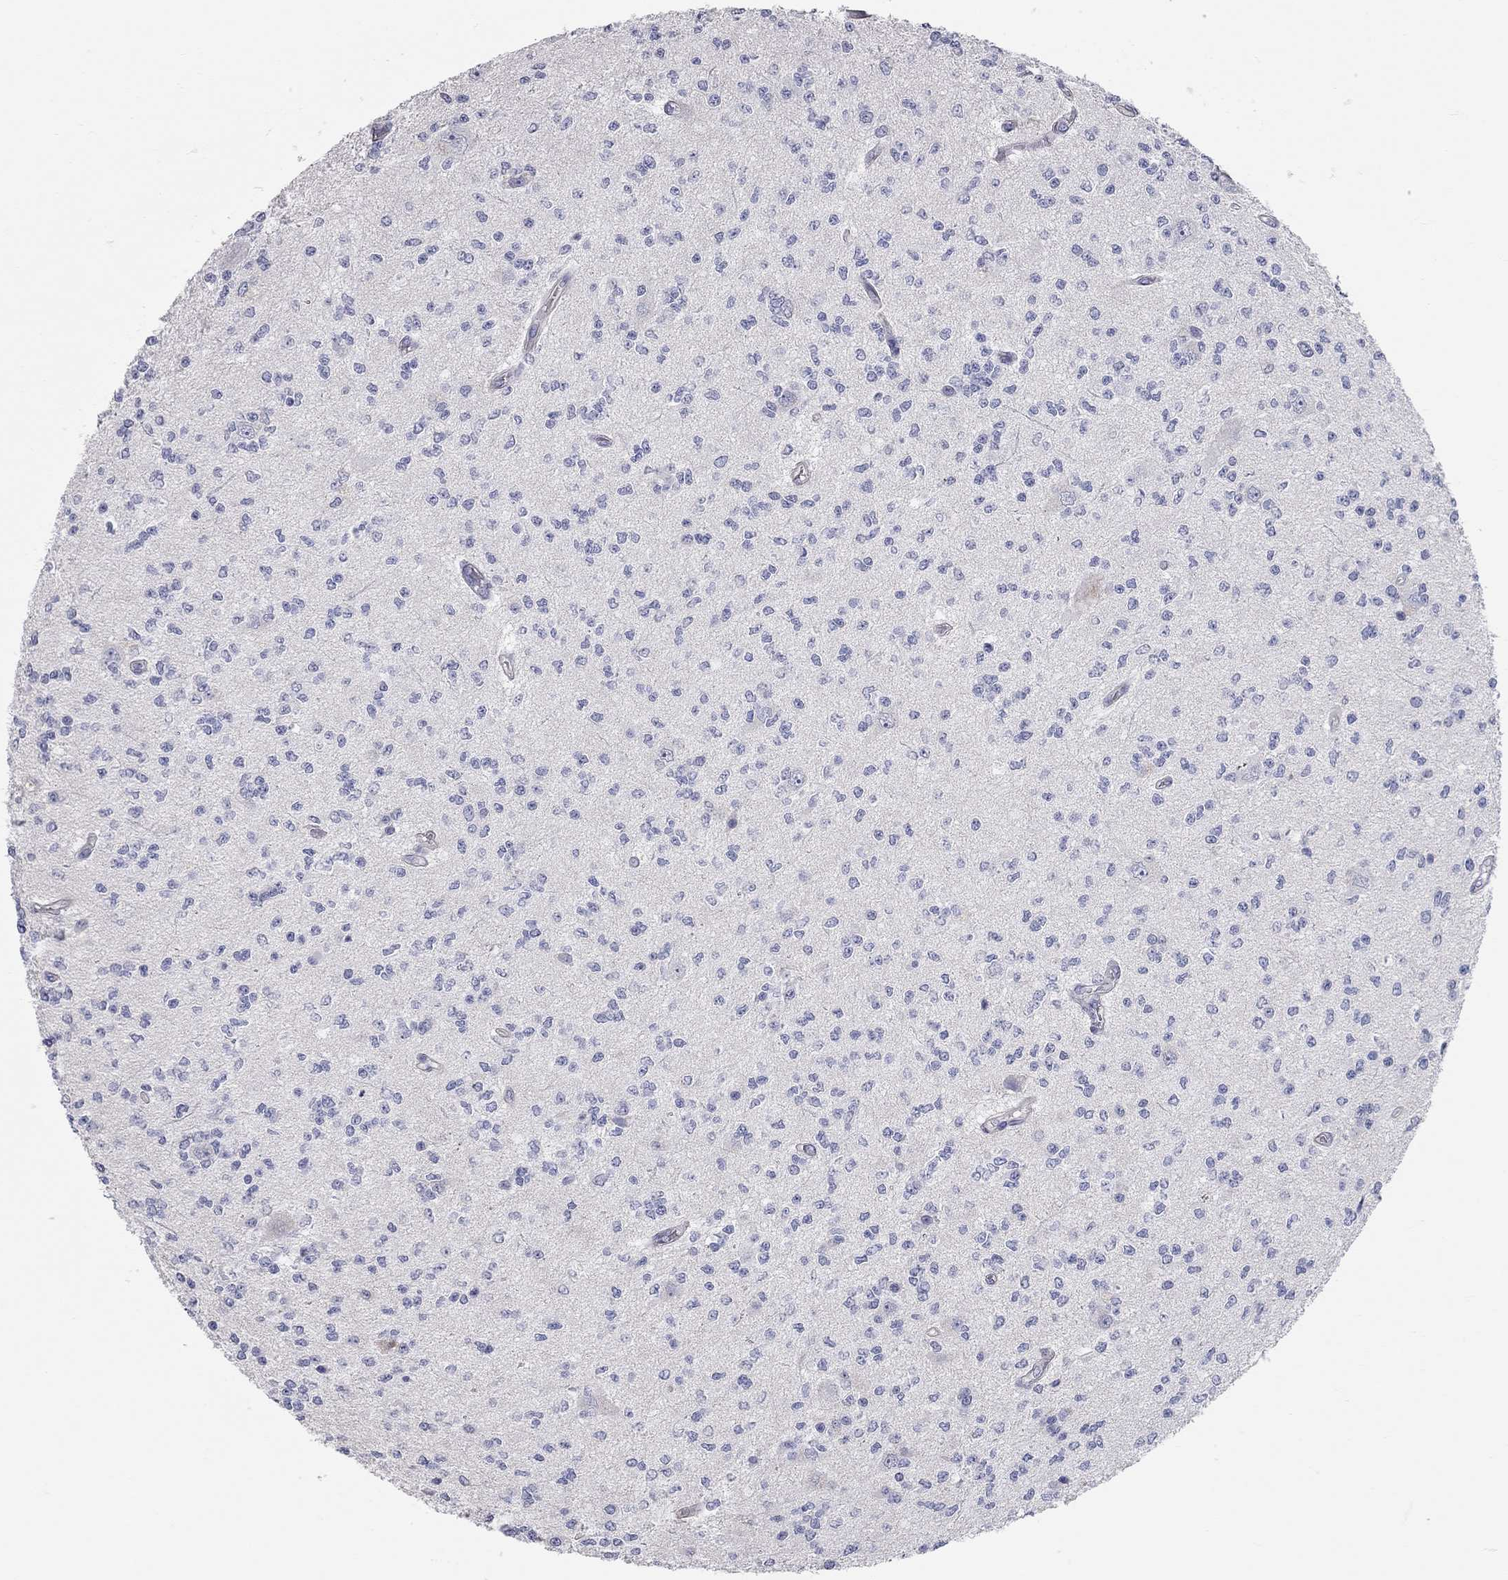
{"staining": {"intensity": "negative", "quantity": "none", "location": "none"}, "tissue": "glioma", "cell_type": "Tumor cells", "image_type": "cancer", "snomed": [{"axis": "morphology", "description": "Glioma, malignant, Low grade"}, {"axis": "topography", "description": "Brain"}], "caption": "High power microscopy micrograph of an IHC histopathology image of malignant low-grade glioma, revealing no significant staining in tumor cells.", "gene": "C10orf90", "patient": {"sex": "male", "age": 67}}